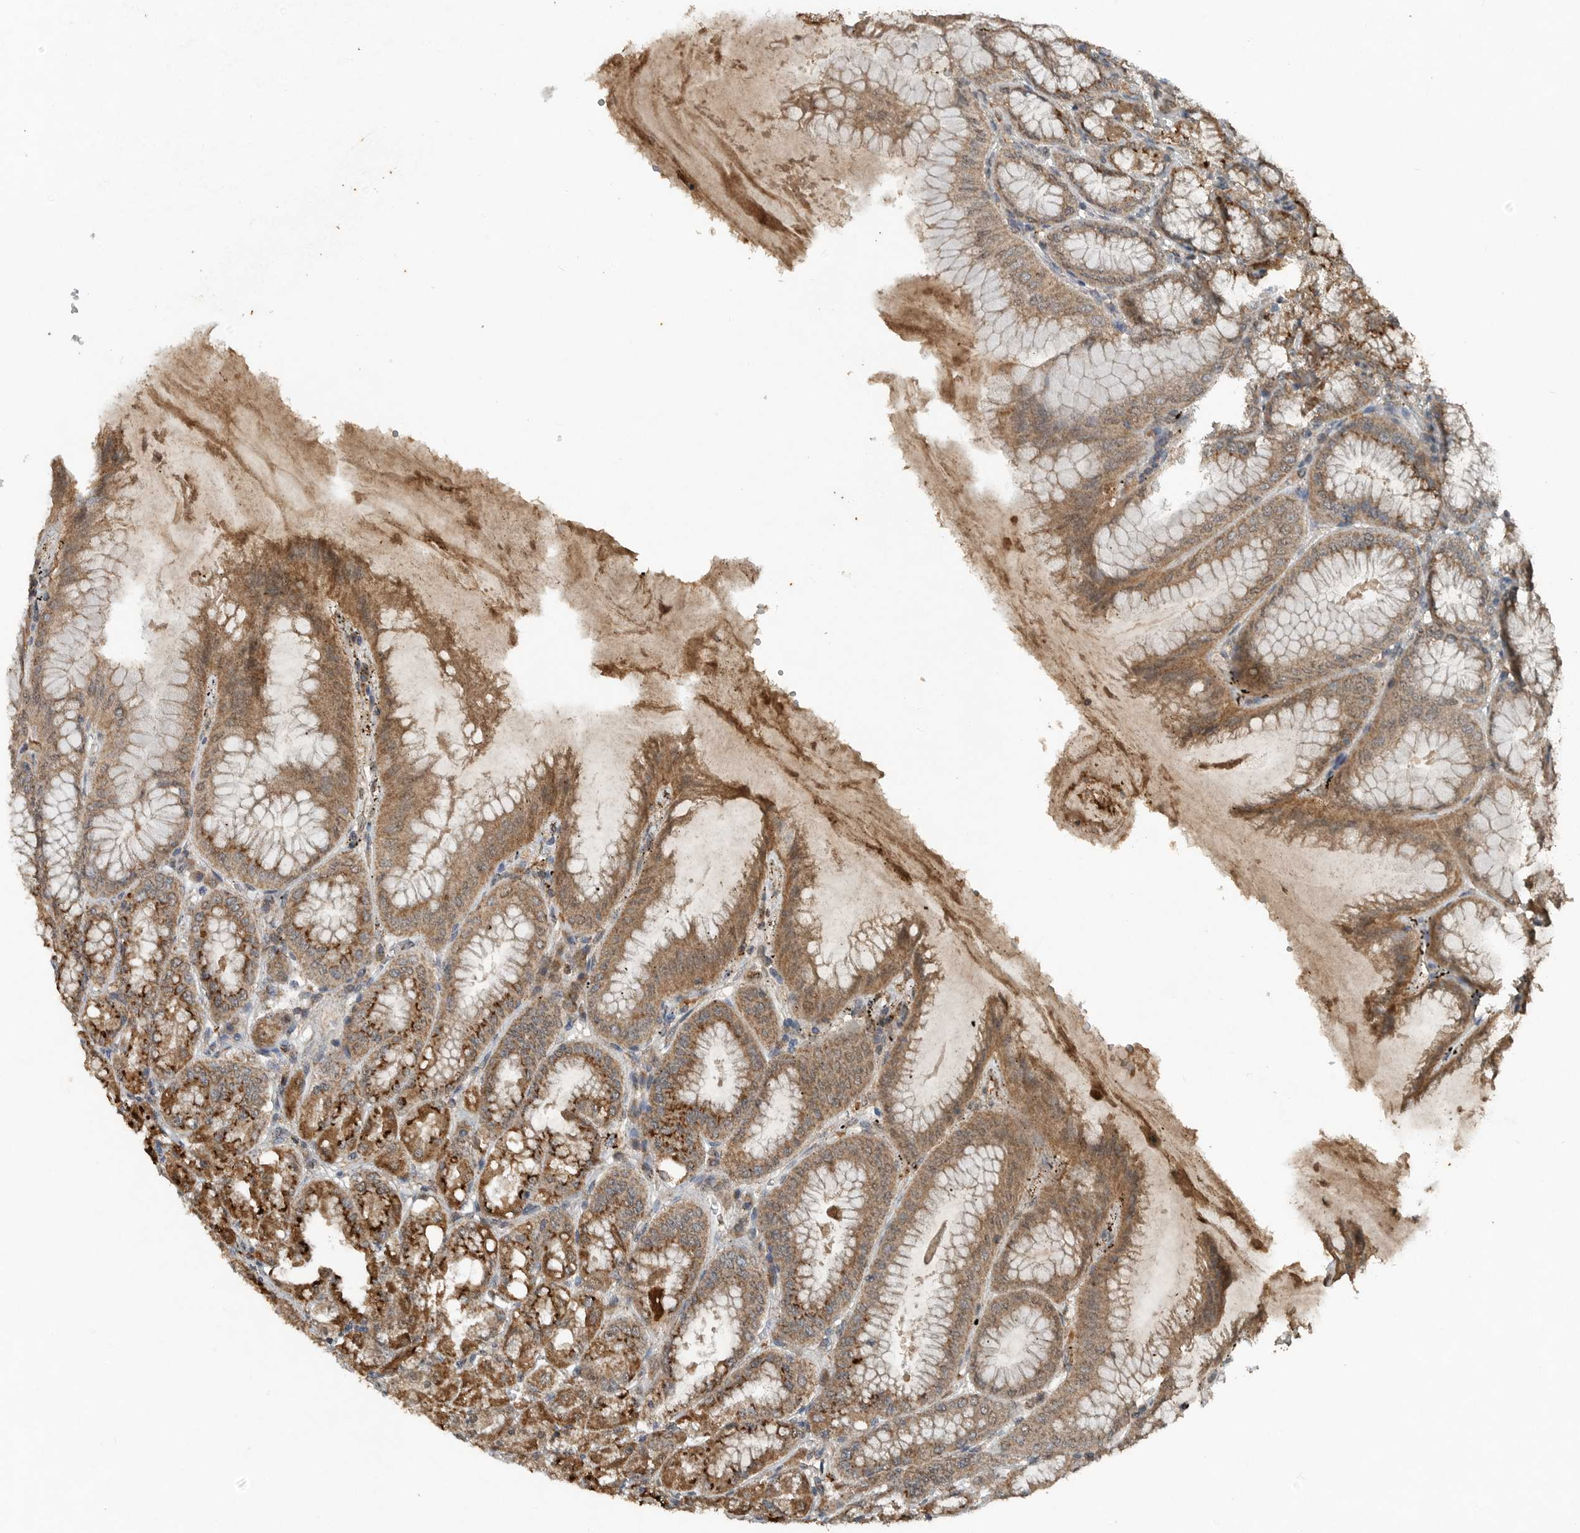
{"staining": {"intensity": "strong", "quantity": ">75%", "location": "cytoplasmic/membranous"}, "tissue": "stomach", "cell_type": "Glandular cells", "image_type": "normal", "snomed": [{"axis": "morphology", "description": "Normal tissue, NOS"}, {"axis": "topography", "description": "Stomach, lower"}], "caption": "IHC (DAB) staining of benign stomach reveals strong cytoplasmic/membranous protein expression in about >75% of glandular cells.", "gene": "IL6ST", "patient": {"sex": "male", "age": 71}}